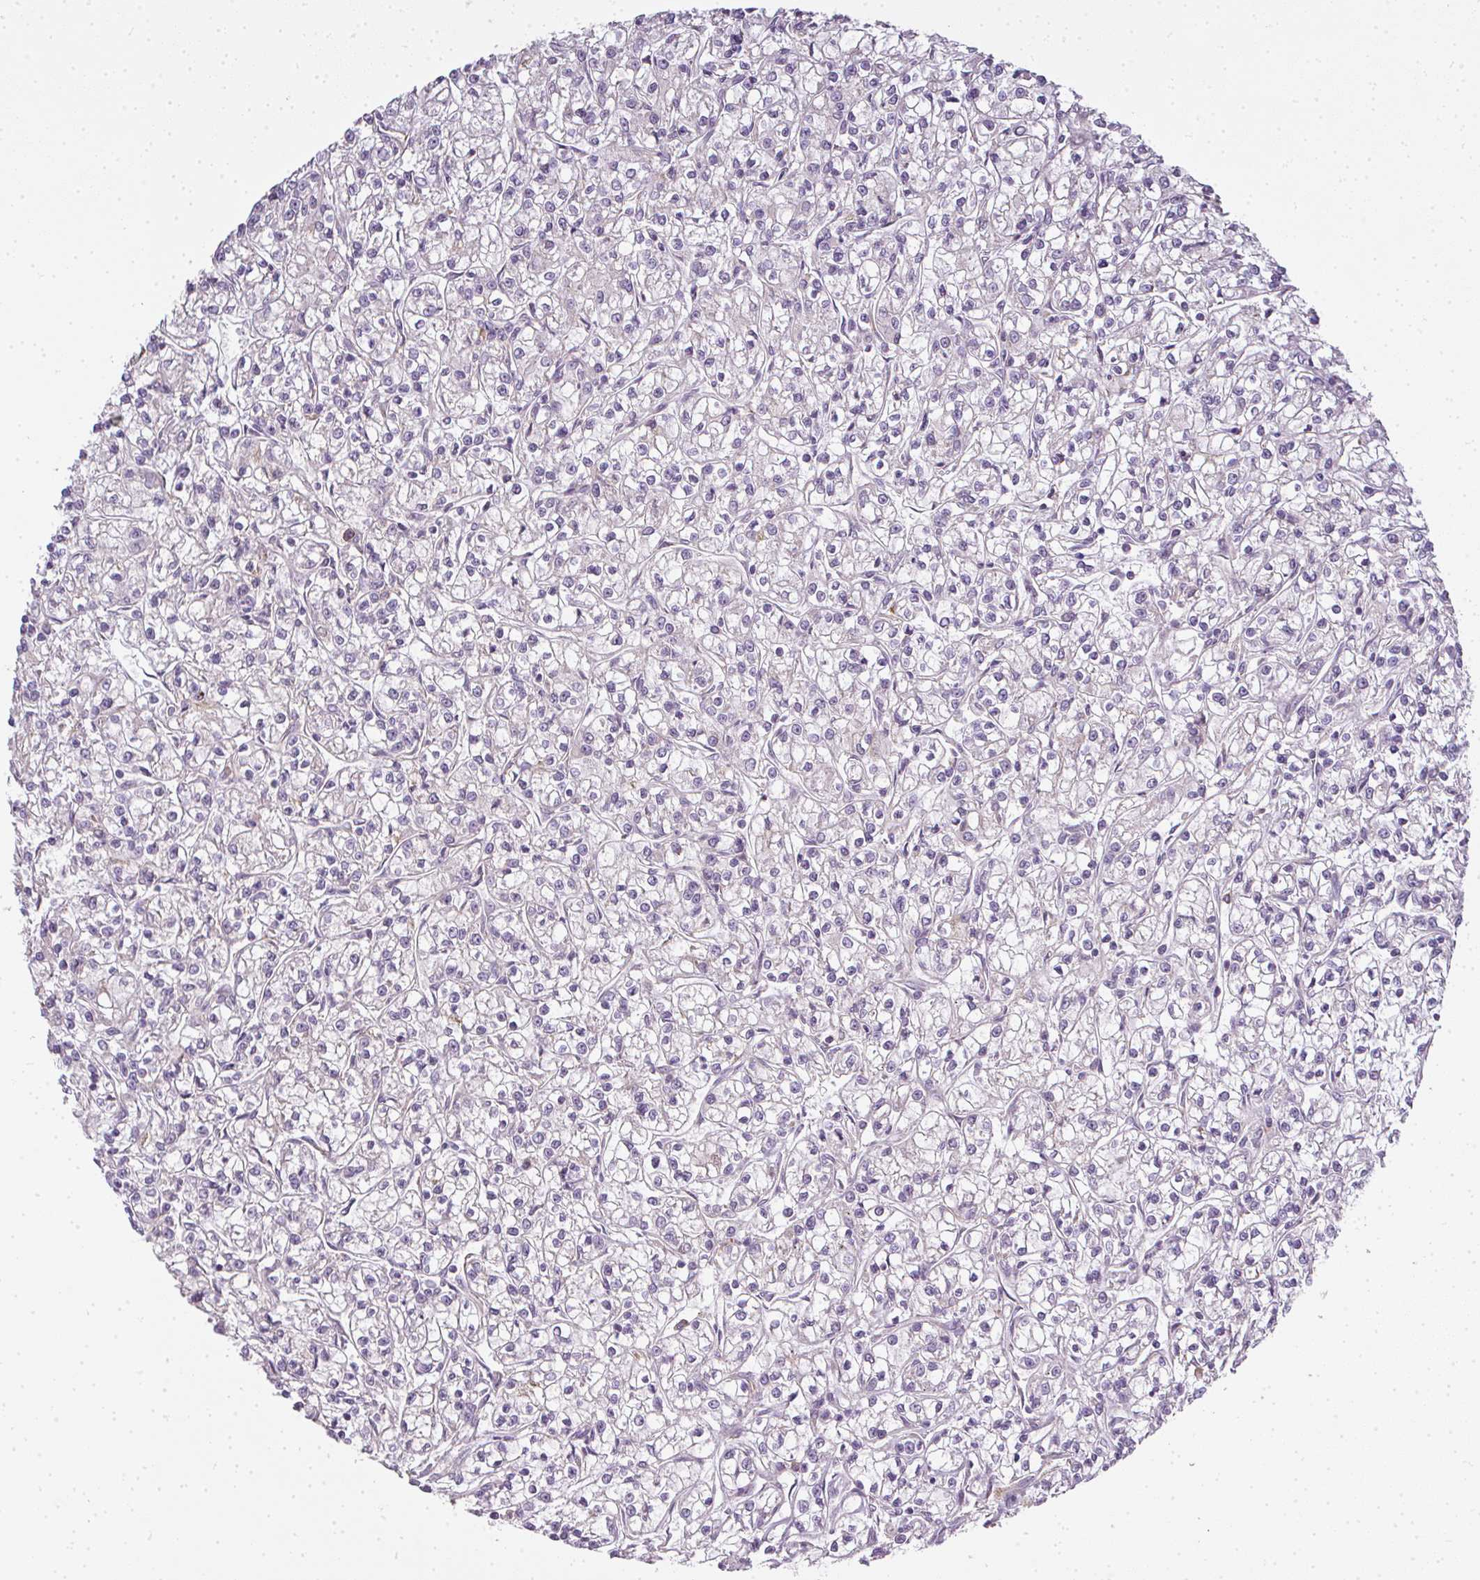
{"staining": {"intensity": "negative", "quantity": "none", "location": "none"}, "tissue": "renal cancer", "cell_type": "Tumor cells", "image_type": "cancer", "snomed": [{"axis": "morphology", "description": "Adenocarcinoma, NOS"}, {"axis": "topography", "description": "Kidney"}], "caption": "DAB (3,3'-diaminobenzidine) immunohistochemical staining of renal adenocarcinoma shows no significant positivity in tumor cells.", "gene": "MED19", "patient": {"sex": "female", "age": 59}}